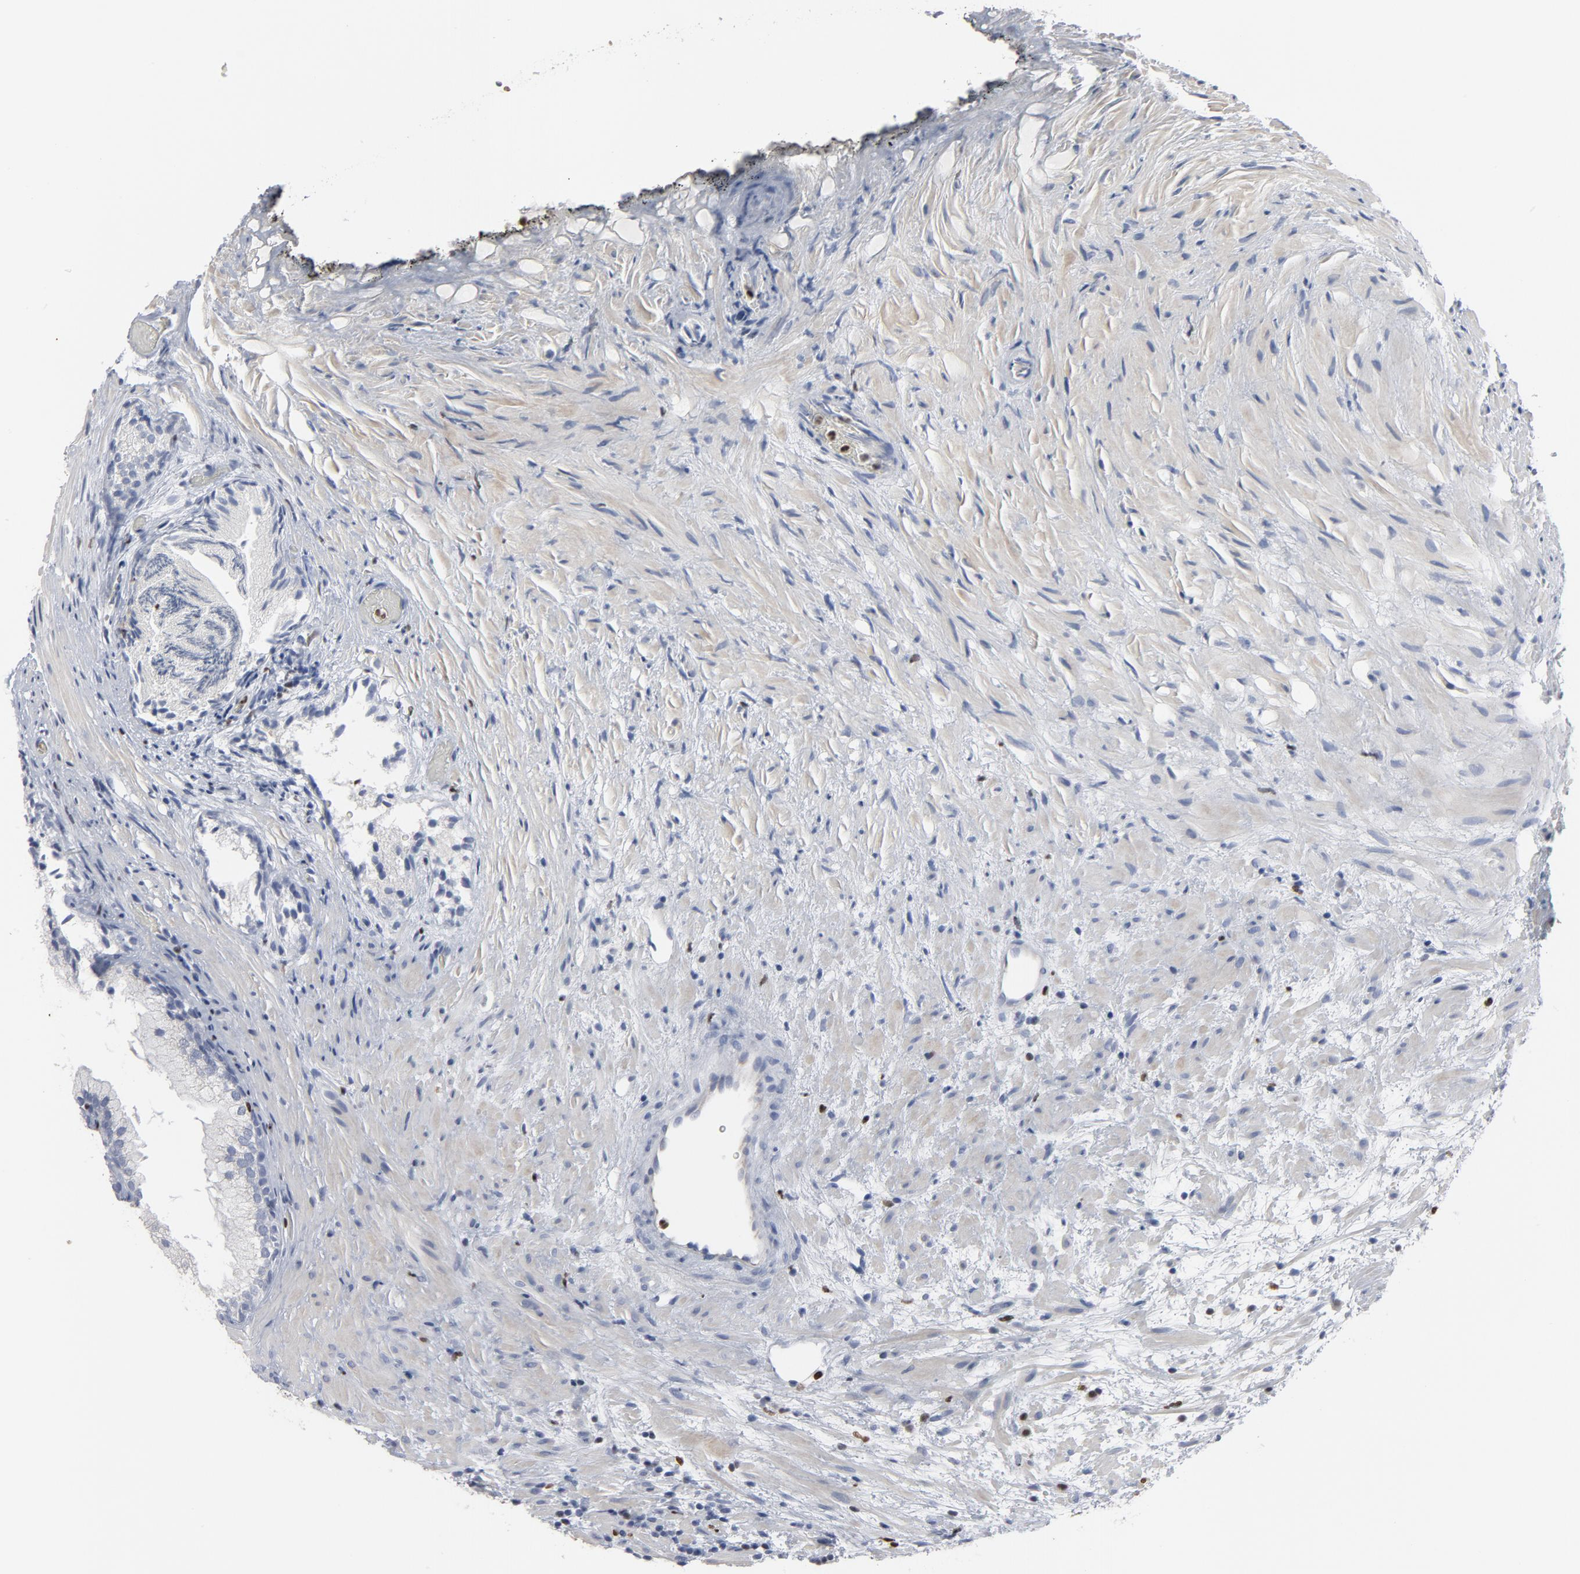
{"staining": {"intensity": "negative", "quantity": "none", "location": "none"}, "tissue": "prostate", "cell_type": "Glandular cells", "image_type": "normal", "snomed": [{"axis": "morphology", "description": "Normal tissue, NOS"}, {"axis": "topography", "description": "Prostate"}], "caption": "A micrograph of prostate stained for a protein displays no brown staining in glandular cells. (Immunohistochemistry (ihc), brightfield microscopy, high magnification).", "gene": "SPI1", "patient": {"sex": "male", "age": 76}}